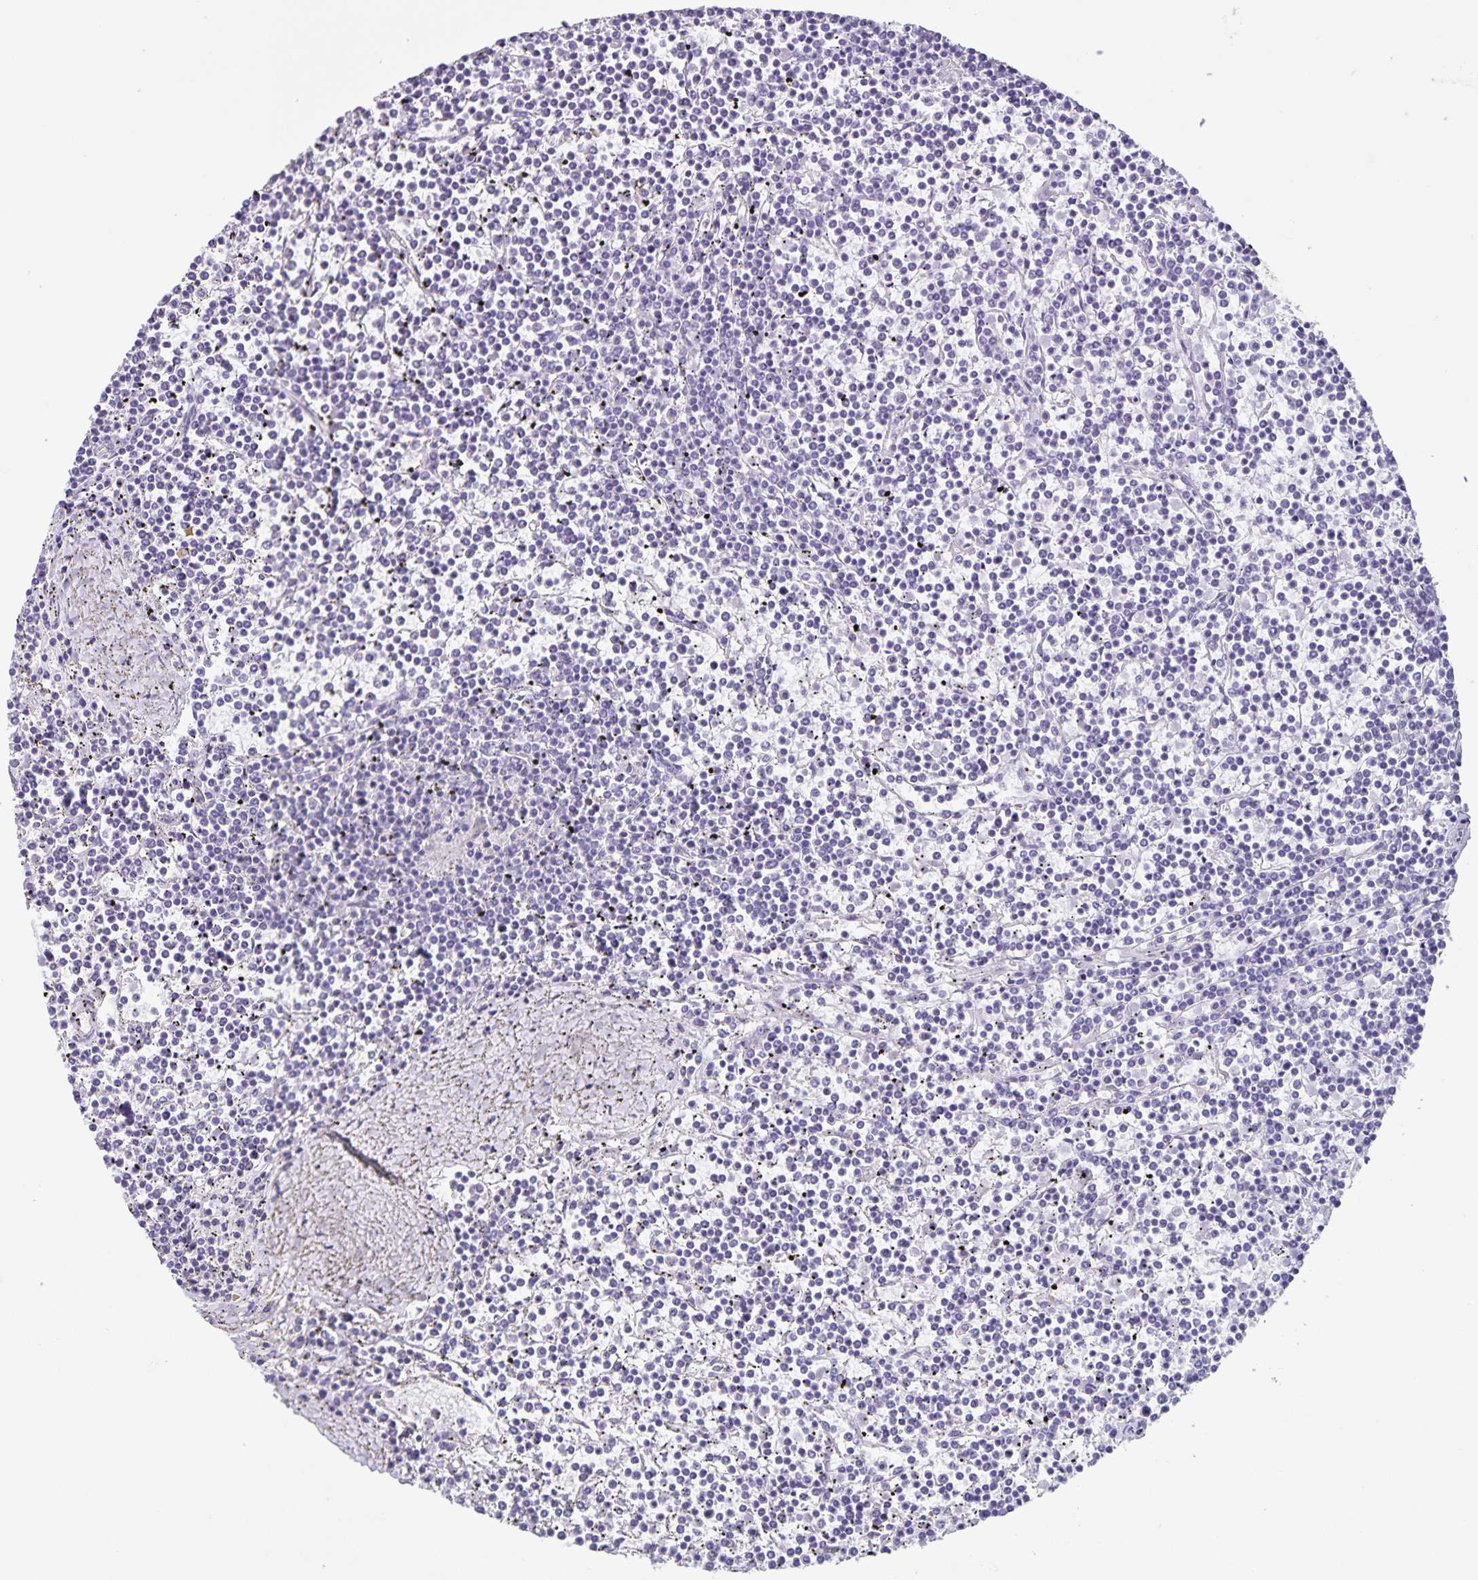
{"staining": {"intensity": "negative", "quantity": "none", "location": "none"}, "tissue": "lymphoma", "cell_type": "Tumor cells", "image_type": "cancer", "snomed": [{"axis": "morphology", "description": "Malignant lymphoma, non-Hodgkin's type, Low grade"}, {"axis": "topography", "description": "Spleen"}], "caption": "Tumor cells are negative for brown protein staining in lymphoma.", "gene": "SYNM", "patient": {"sex": "female", "age": 19}}